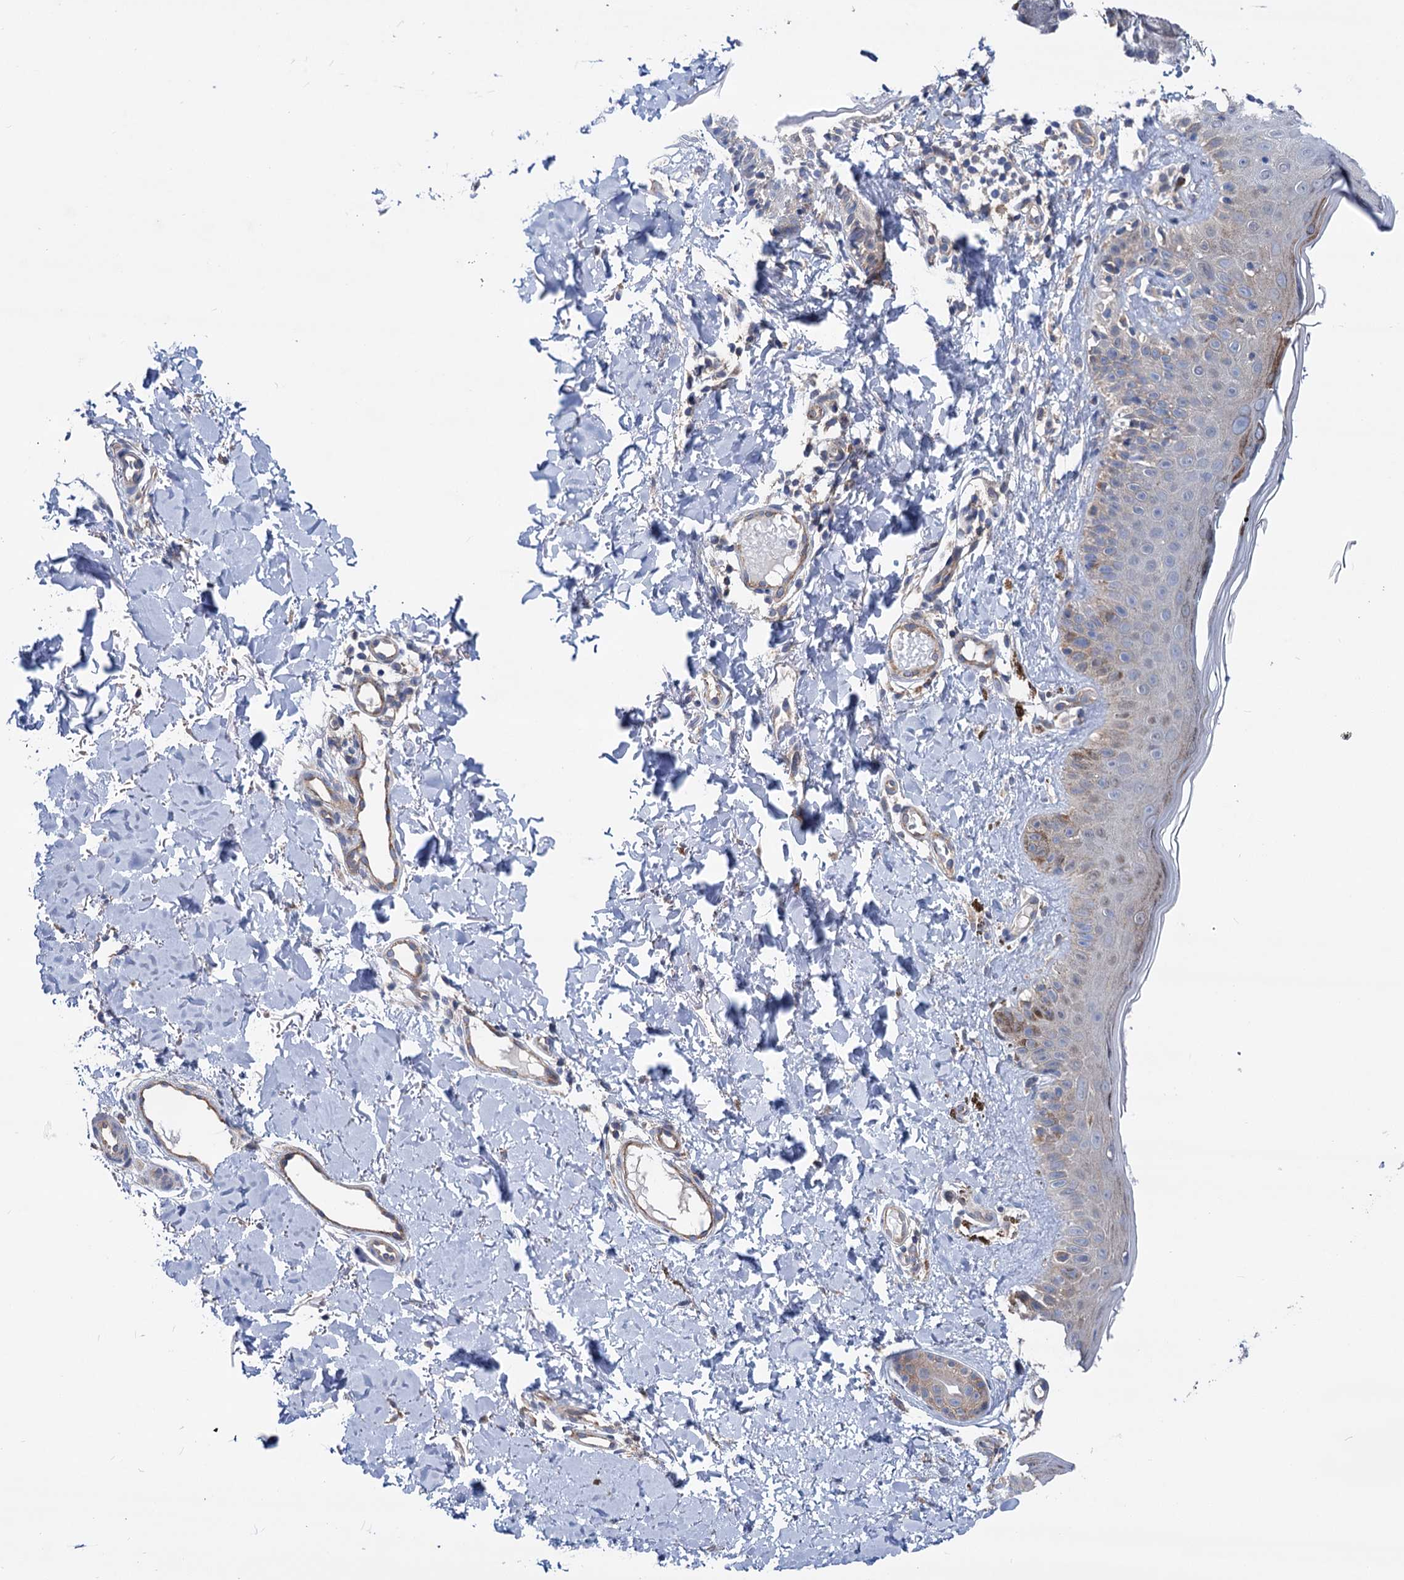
{"staining": {"intensity": "negative", "quantity": "none", "location": "none"}, "tissue": "skin", "cell_type": "Fibroblasts", "image_type": "normal", "snomed": [{"axis": "morphology", "description": "Normal tissue, NOS"}, {"axis": "topography", "description": "Skin"}], "caption": "Immunohistochemistry (IHC) photomicrograph of normal skin stained for a protein (brown), which shows no positivity in fibroblasts. (Brightfield microscopy of DAB (3,3'-diaminobenzidine) immunohistochemistry at high magnification).", "gene": "ZNRD2", "patient": {"sex": "male", "age": 52}}